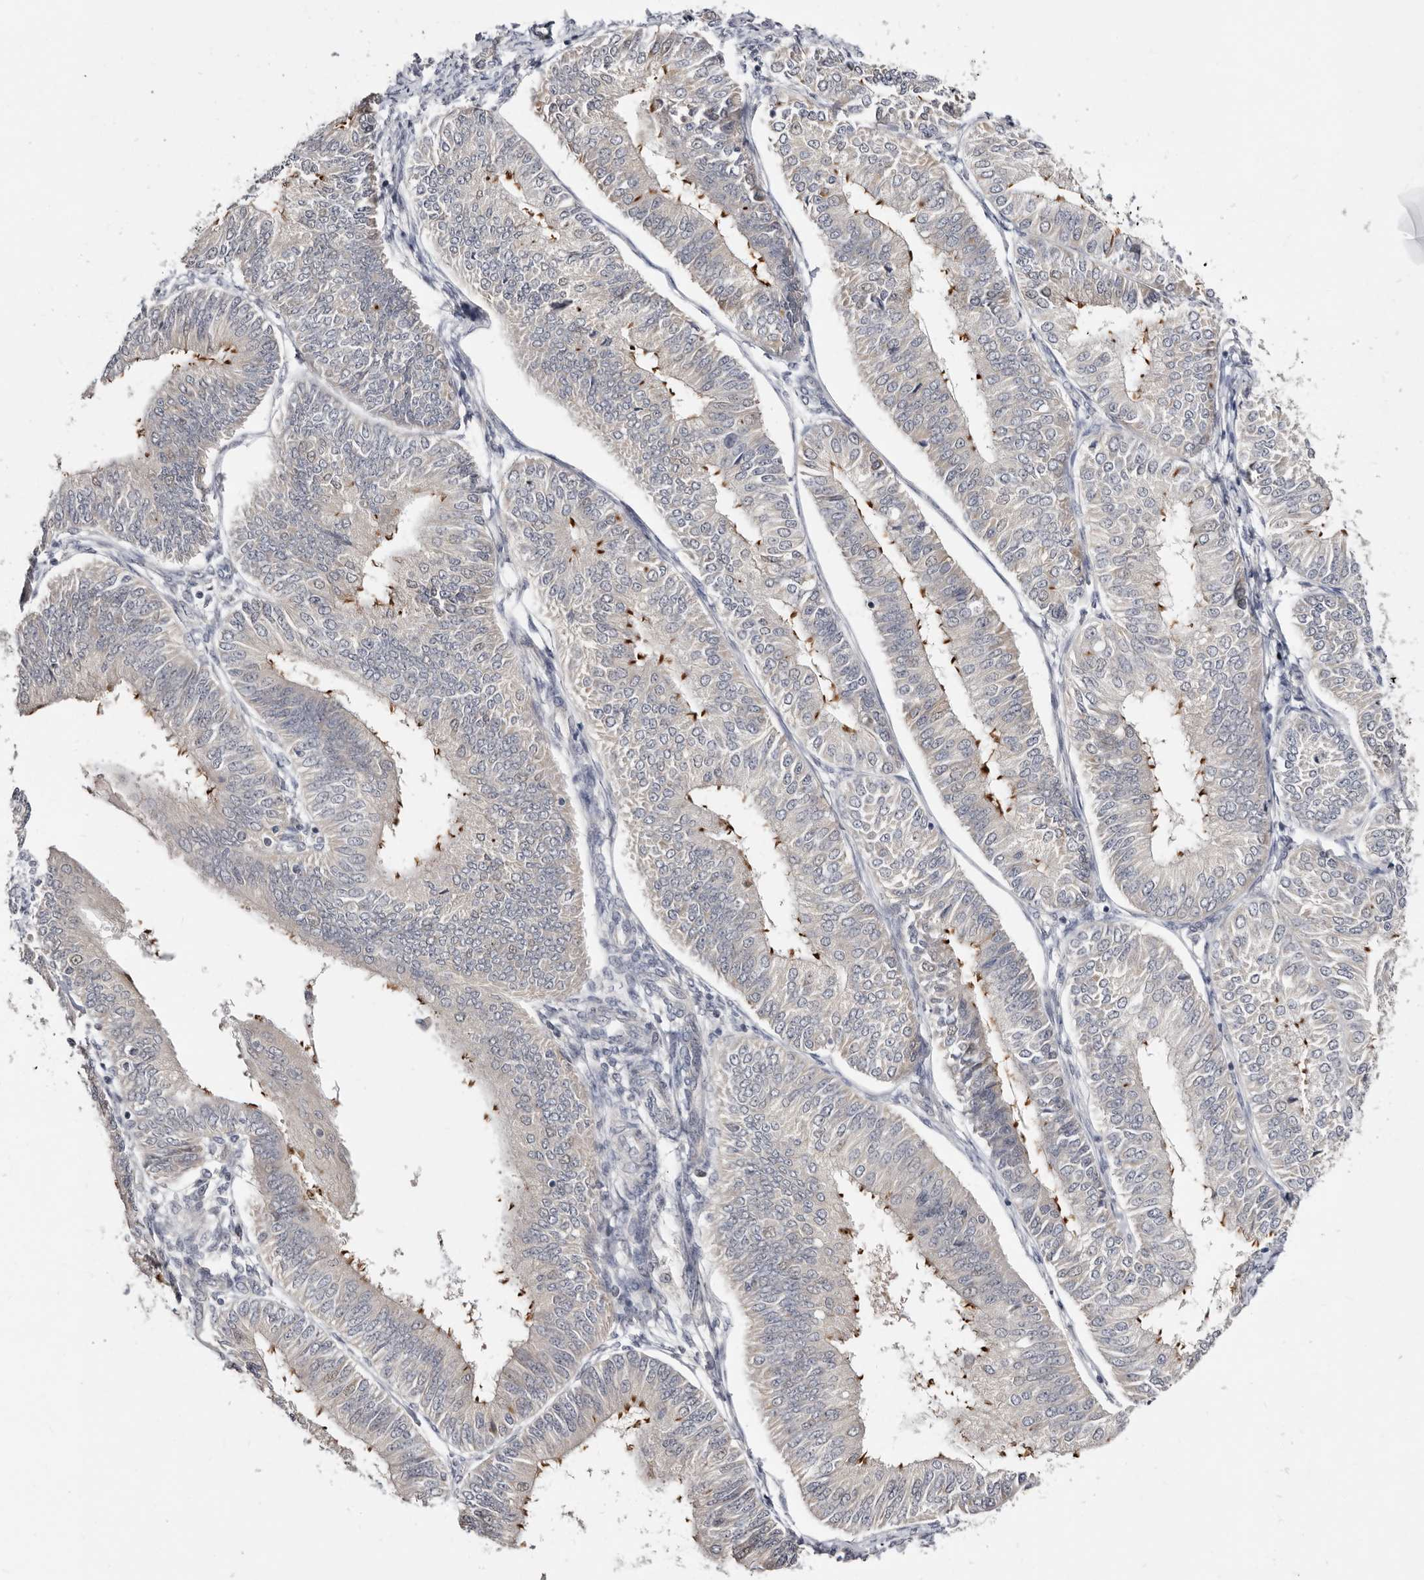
{"staining": {"intensity": "moderate", "quantity": "<25%", "location": "cytoplasmic/membranous"}, "tissue": "endometrial cancer", "cell_type": "Tumor cells", "image_type": "cancer", "snomed": [{"axis": "morphology", "description": "Adenocarcinoma, NOS"}, {"axis": "topography", "description": "Endometrium"}], "caption": "Immunohistochemistry (IHC) (DAB (3,3'-diaminobenzidine)) staining of adenocarcinoma (endometrial) shows moderate cytoplasmic/membranous protein staining in about <25% of tumor cells.", "gene": "KLHL4", "patient": {"sex": "female", "age": 58}}